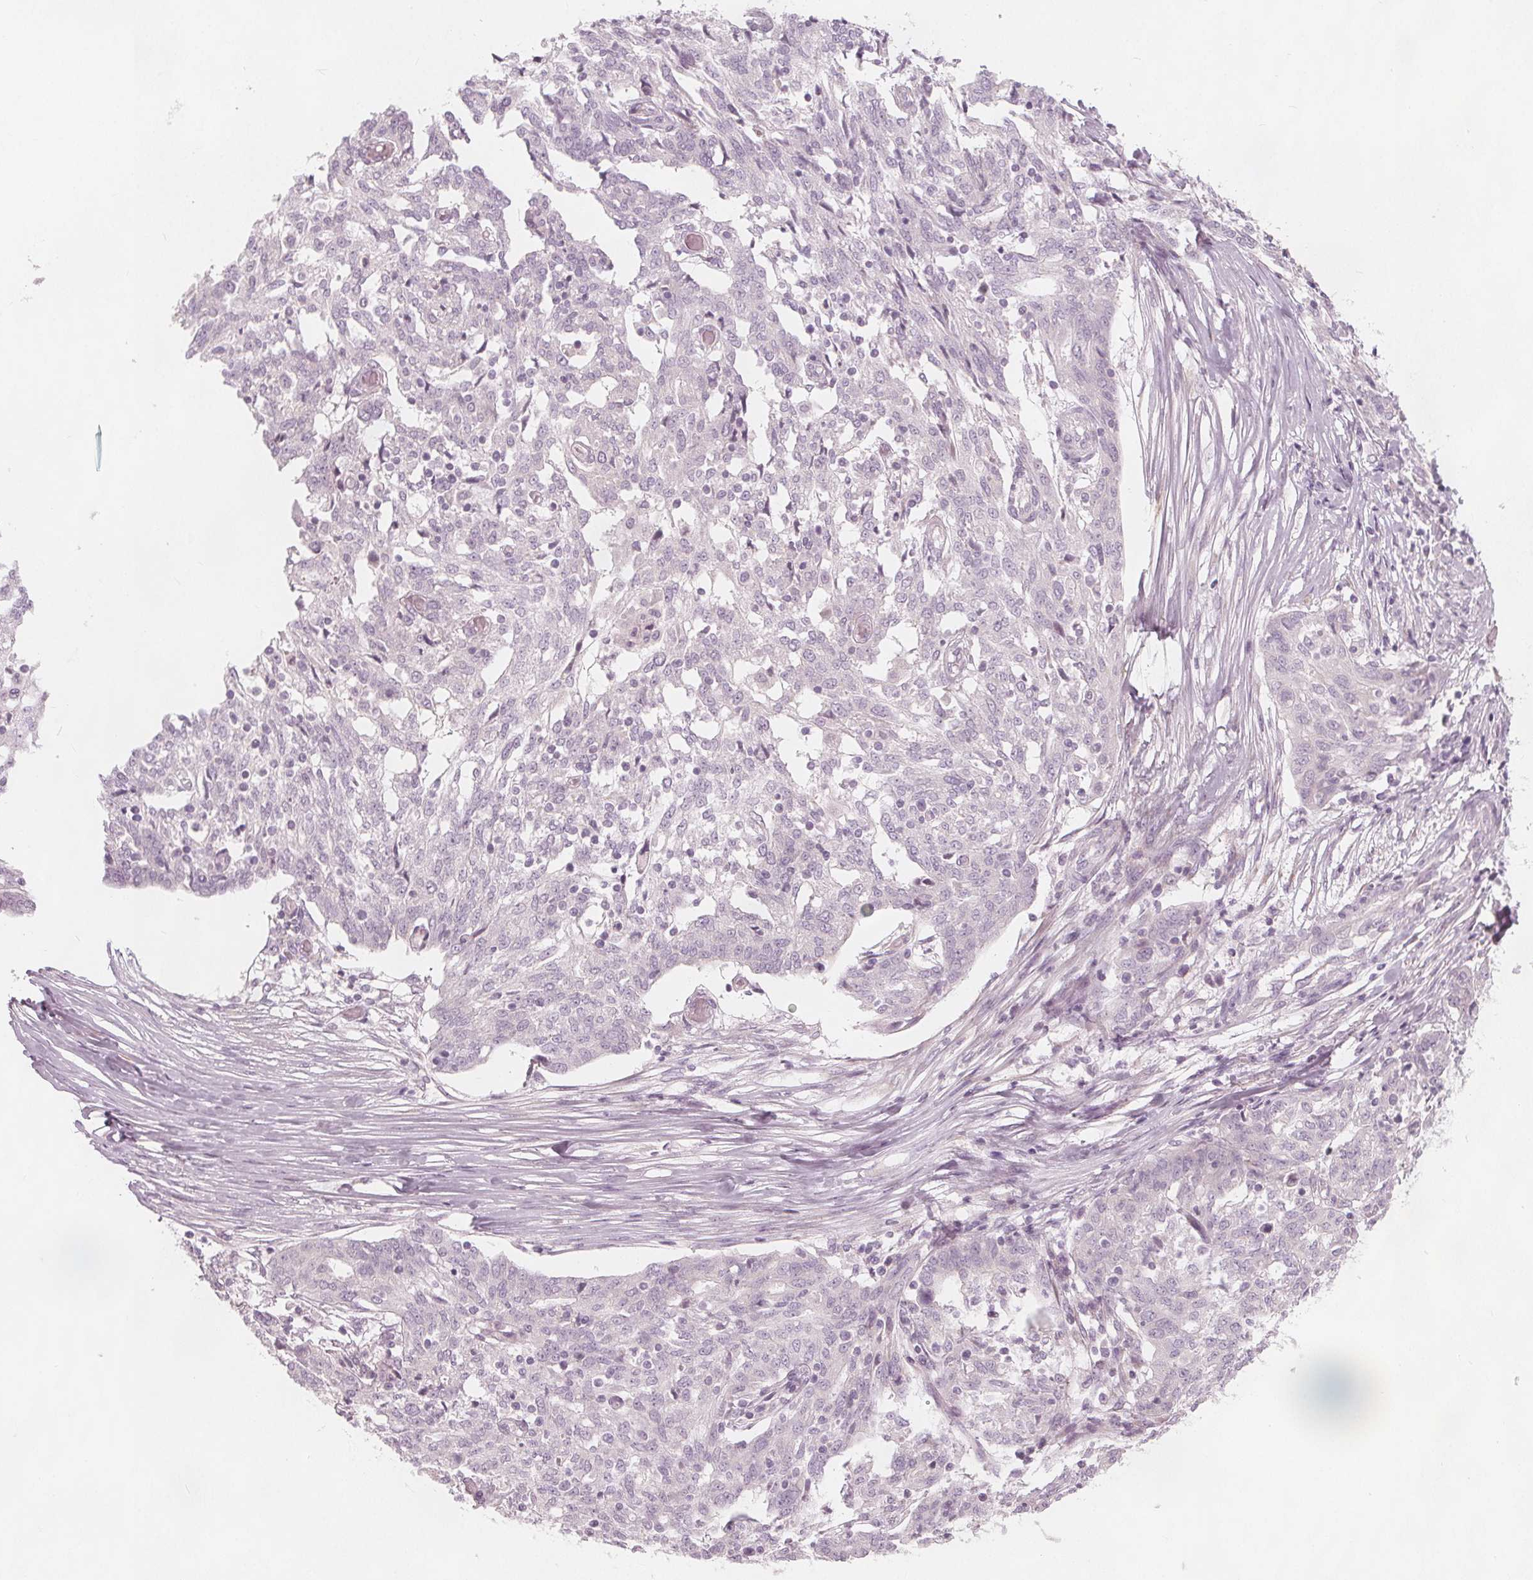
{"staining": {"intensity": "negative", "quantity": "none", "location": "none"}, "tissue": "ovarian cancer", "cell_type": "Tumor cells", "image_type": "cancer", "snomed": [{"axis": "morphology", "description": "Cystadenocarcinoma, serous, NOS"}, {"axis": "topography", "description": "Ovary"}], "caption": "Tumor cells show no significant protein staining in ovarian cancer (serous cystadenocarcinoma).", "gene": "BRSK1", "patient": {"sex": "female", "age": 67}}